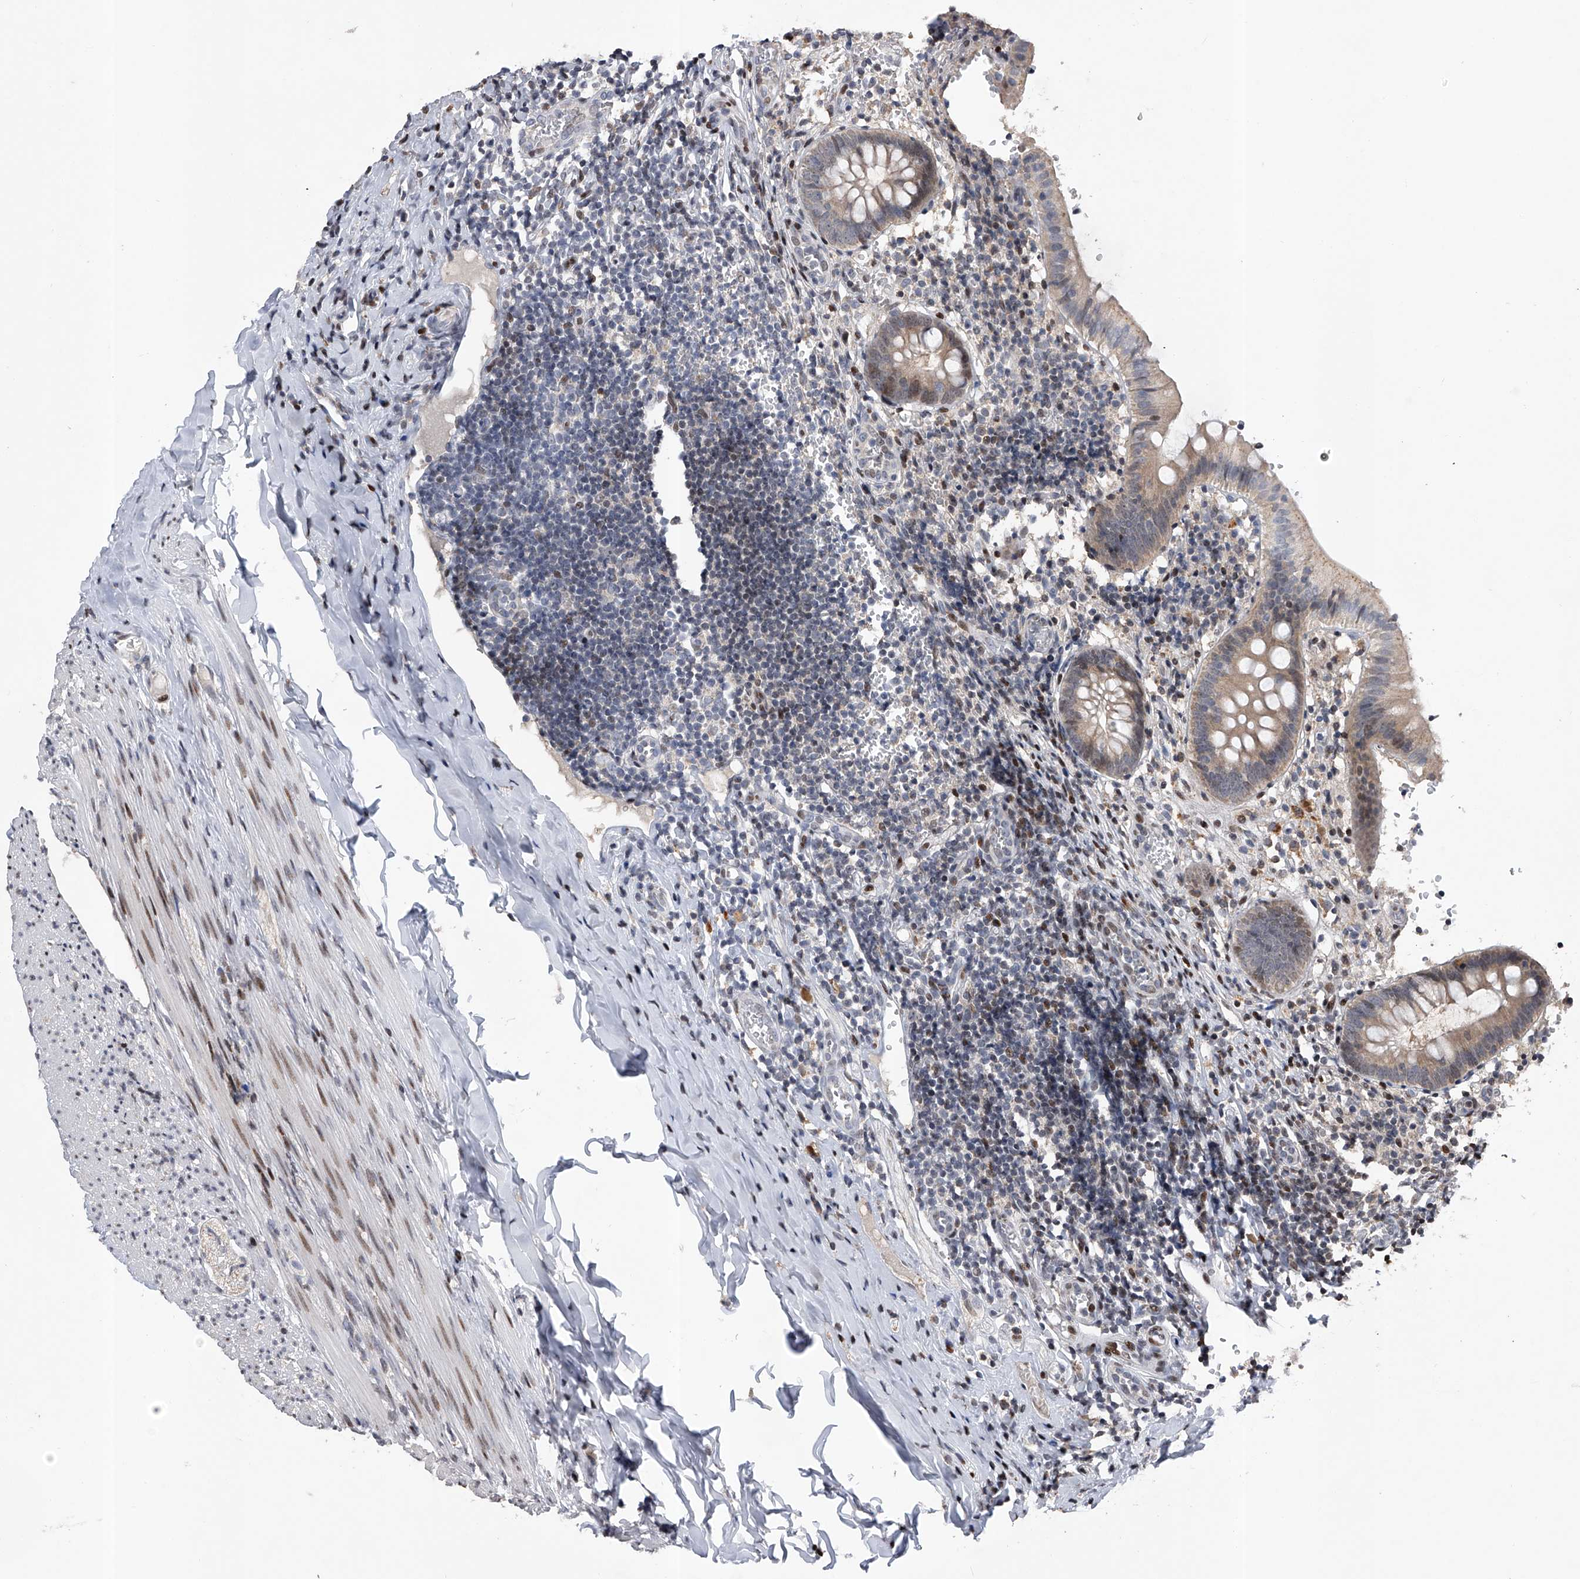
{"staining": {"intensity": "negative", "quantity": "none", "location": "none"}, "tissue": "appendix", "cell_type": "Glandular cells", "image_type": "normal", "snomed": [{"axis": "morphology", "description": "Normal tissue, NOS"}, {"axis": "topography", "description": "Appendix"}], "caption": "An immunohistochemistry (IHC) photomicrograph of normal appendix is shown. There is no staining in glandular cells of appendix.", "gene": "RWDD2A", "patient": {"sex": "male", "age": 8}}